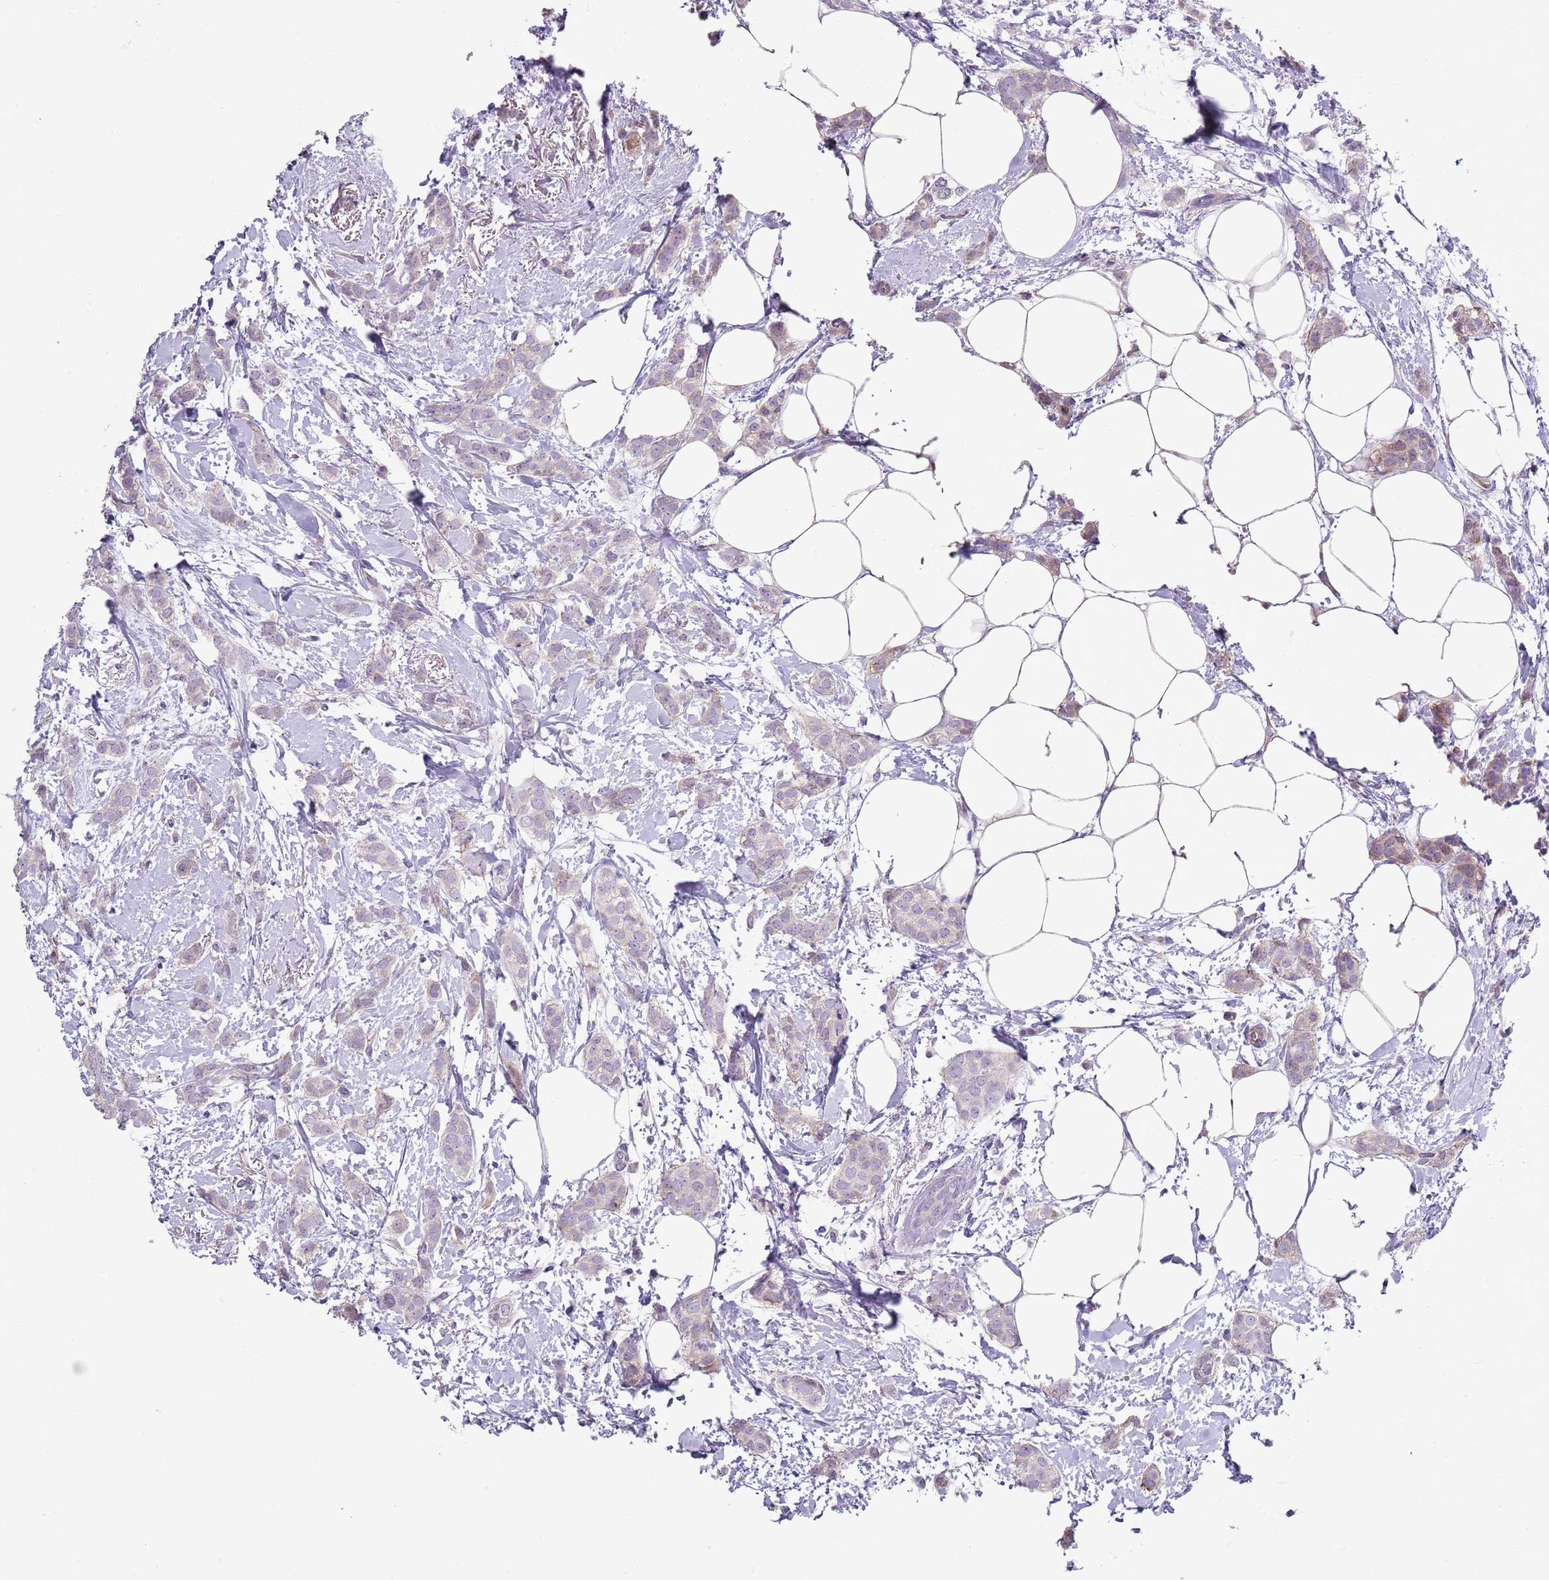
{"staining": {"intensity": "weak", "quantity": "<25%", "location": "cytoplasmic/membranous"}, "tissue": "breast cancer", "cell_type": "Tumor cells", "image_type": "cancer", "snomed": [{"axis": "morphology", "description": "Duct carcinoma"}, {"axis": "topography", "description": "Breast"}], "caption": "Tumor cells are negative for protein expression in human breast cancer (invasive ductal carcinoma).", "gene": "ZNF583", "patient": {"sex": "female", "age": 72}}